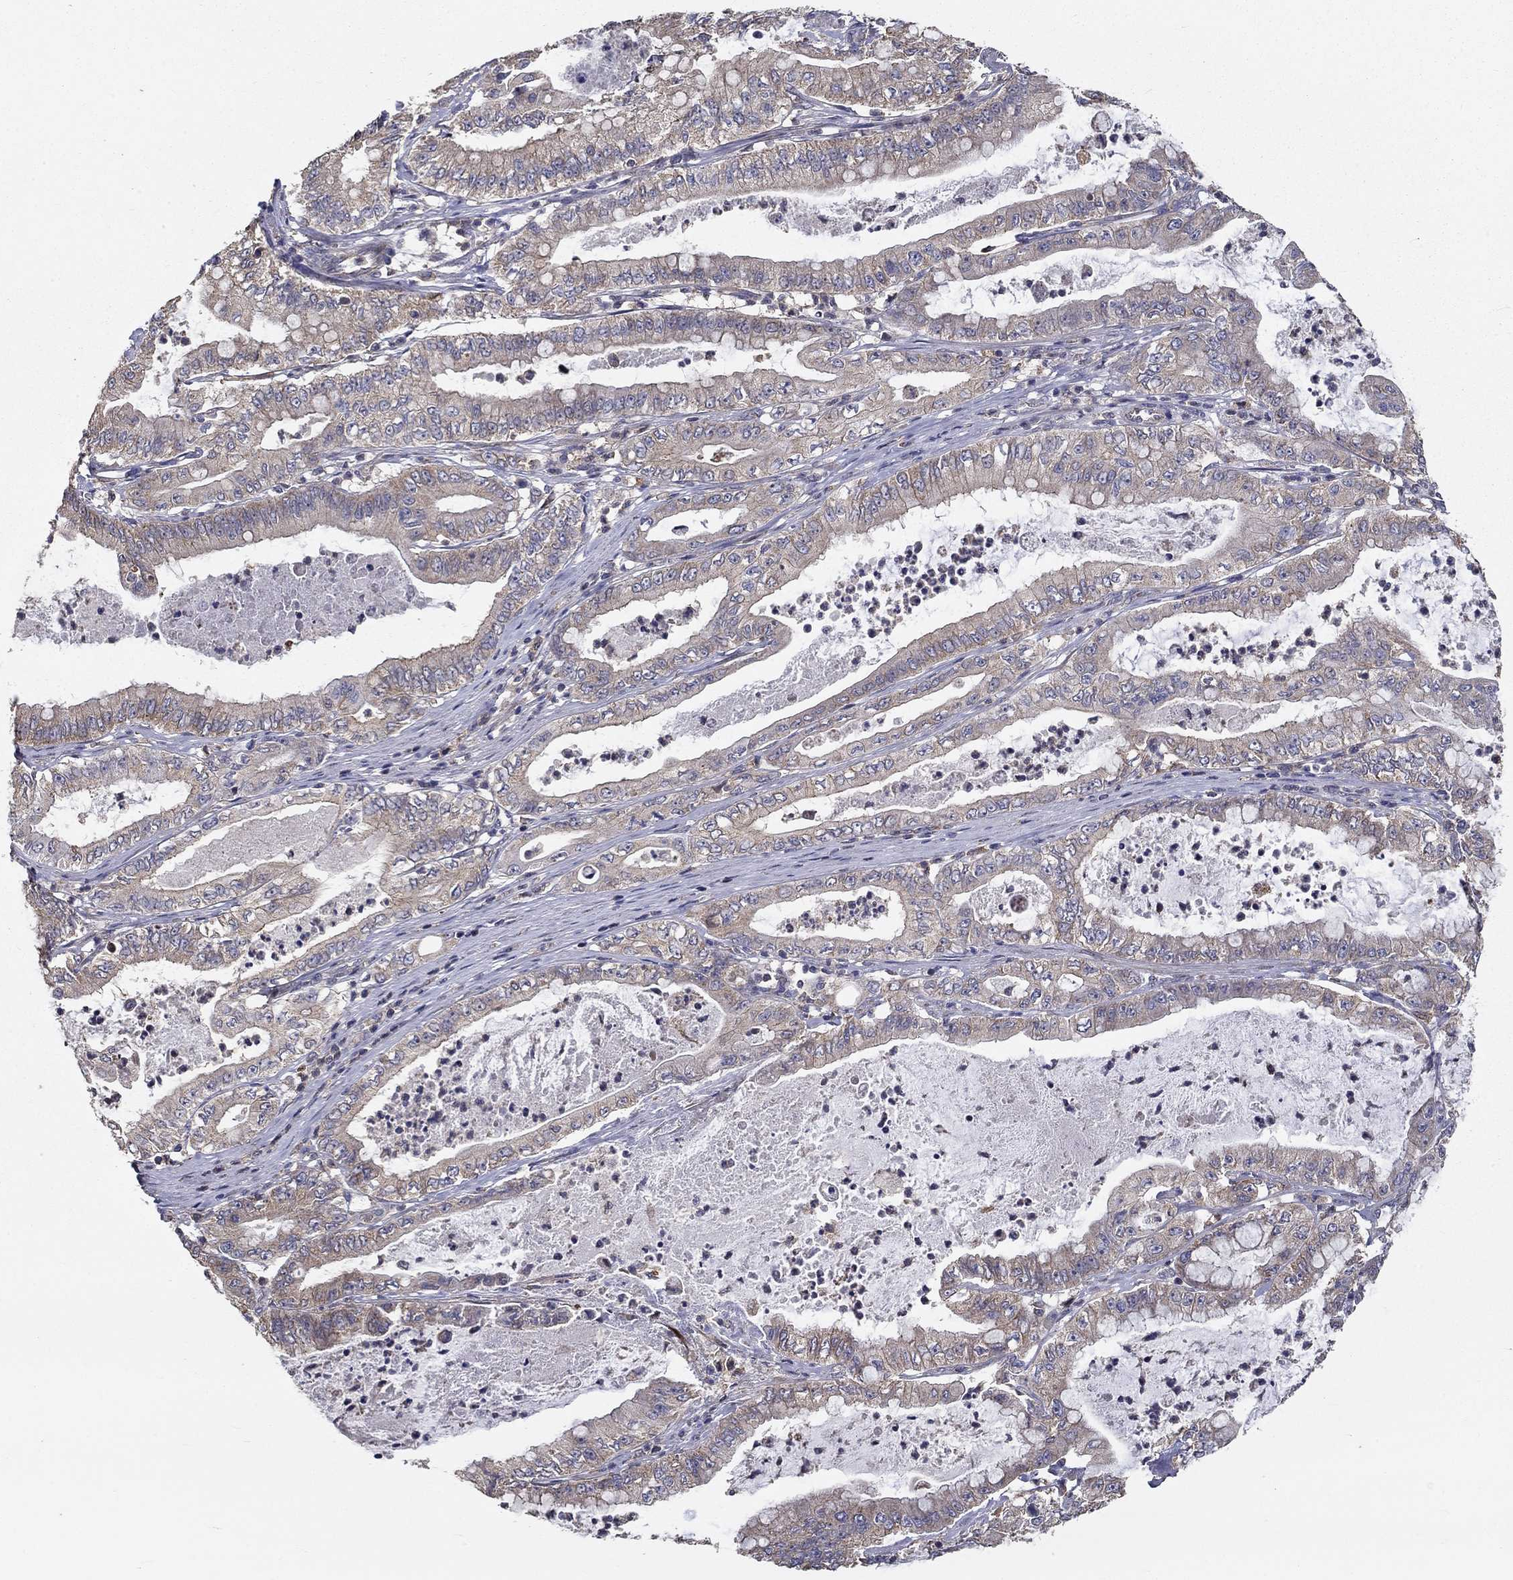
{"staining": {"intensity": "negative", "quantity": "none", "location": "none"}, "tissue": "pancreatic cancer", "cell_type": "Tumor cells", "image_type": "cancer", "snomed": [{"axis": "morphology", "description": "Adenocarcinoma, NOS"}, {"axis": "topography", "description": "Pancreas"}], "caption": "High power microscopy photomicrograph of an immunohistochemistry (IHC) histopathology image of adenocarcinoma (pancreatic), revealing no significant expression in tumor cells. Nuclei are stained in blue.", "gene": "ALDH4A1", "patient": {"sex": "male", "age": 71}}